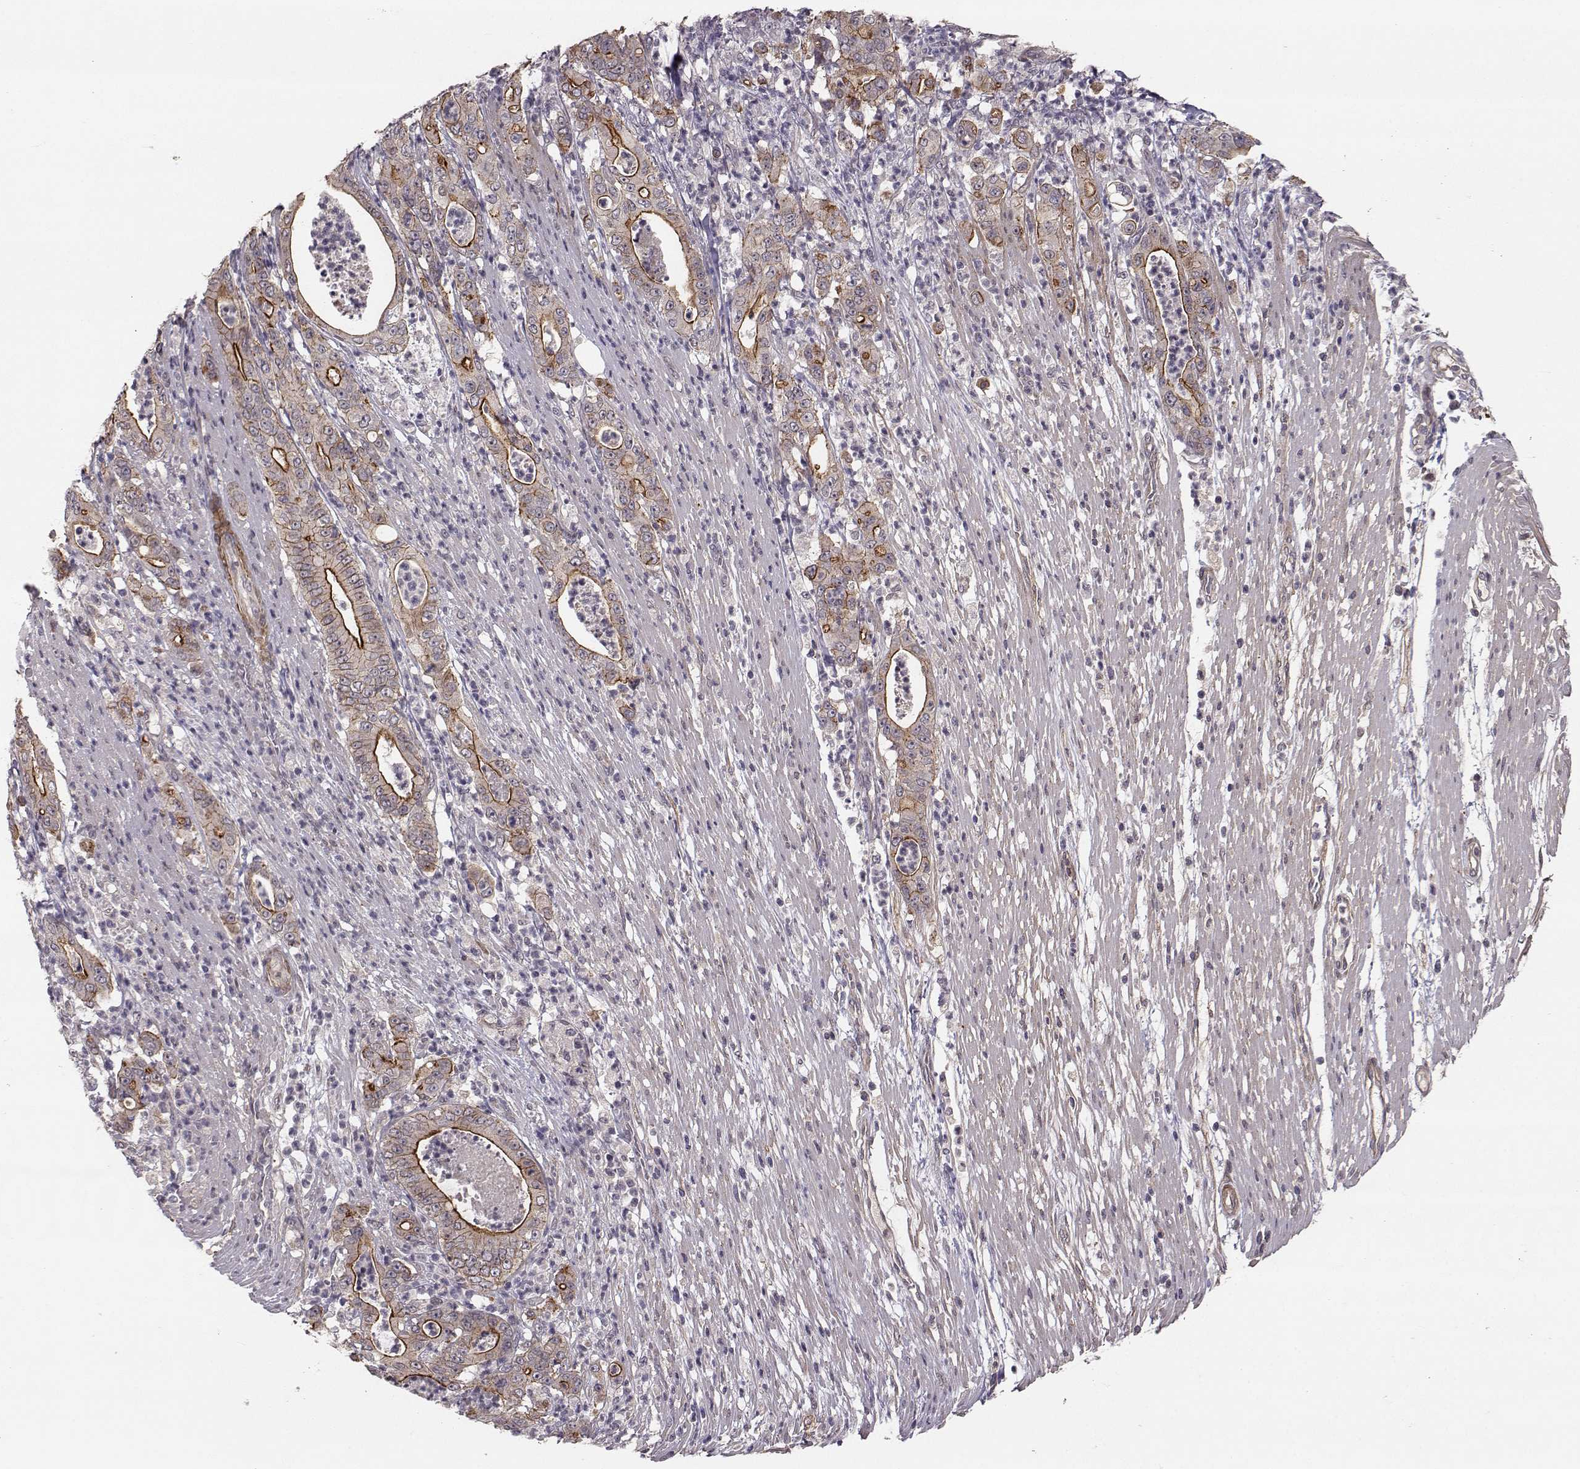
{"staining": {"intensity": "strong", "quantity": "<25%", "location": "cytoplasmic/membranous"}, "tissue": "pancreatic cancer", "cell_type": "Tumor cells", "image_type": "cancer", "snomed": [{"axis": "morphology", "description": "Adenocarcinoma, NOS"}, {"axis": "topography", "description": "Pancreas"}], "caption": "Immunohistochemistry of human pancreatic cancer reveals medium levels of strong cytoplasmic/membranous positivity in about <25% of tumor cells. The protein is stained brown, and the nuclei are stained in blue (DAB IHC with brightfield microscopy, high magnification).", "gene": "PLEKHG3", "patient": {"sex": "male", "age": 71}}